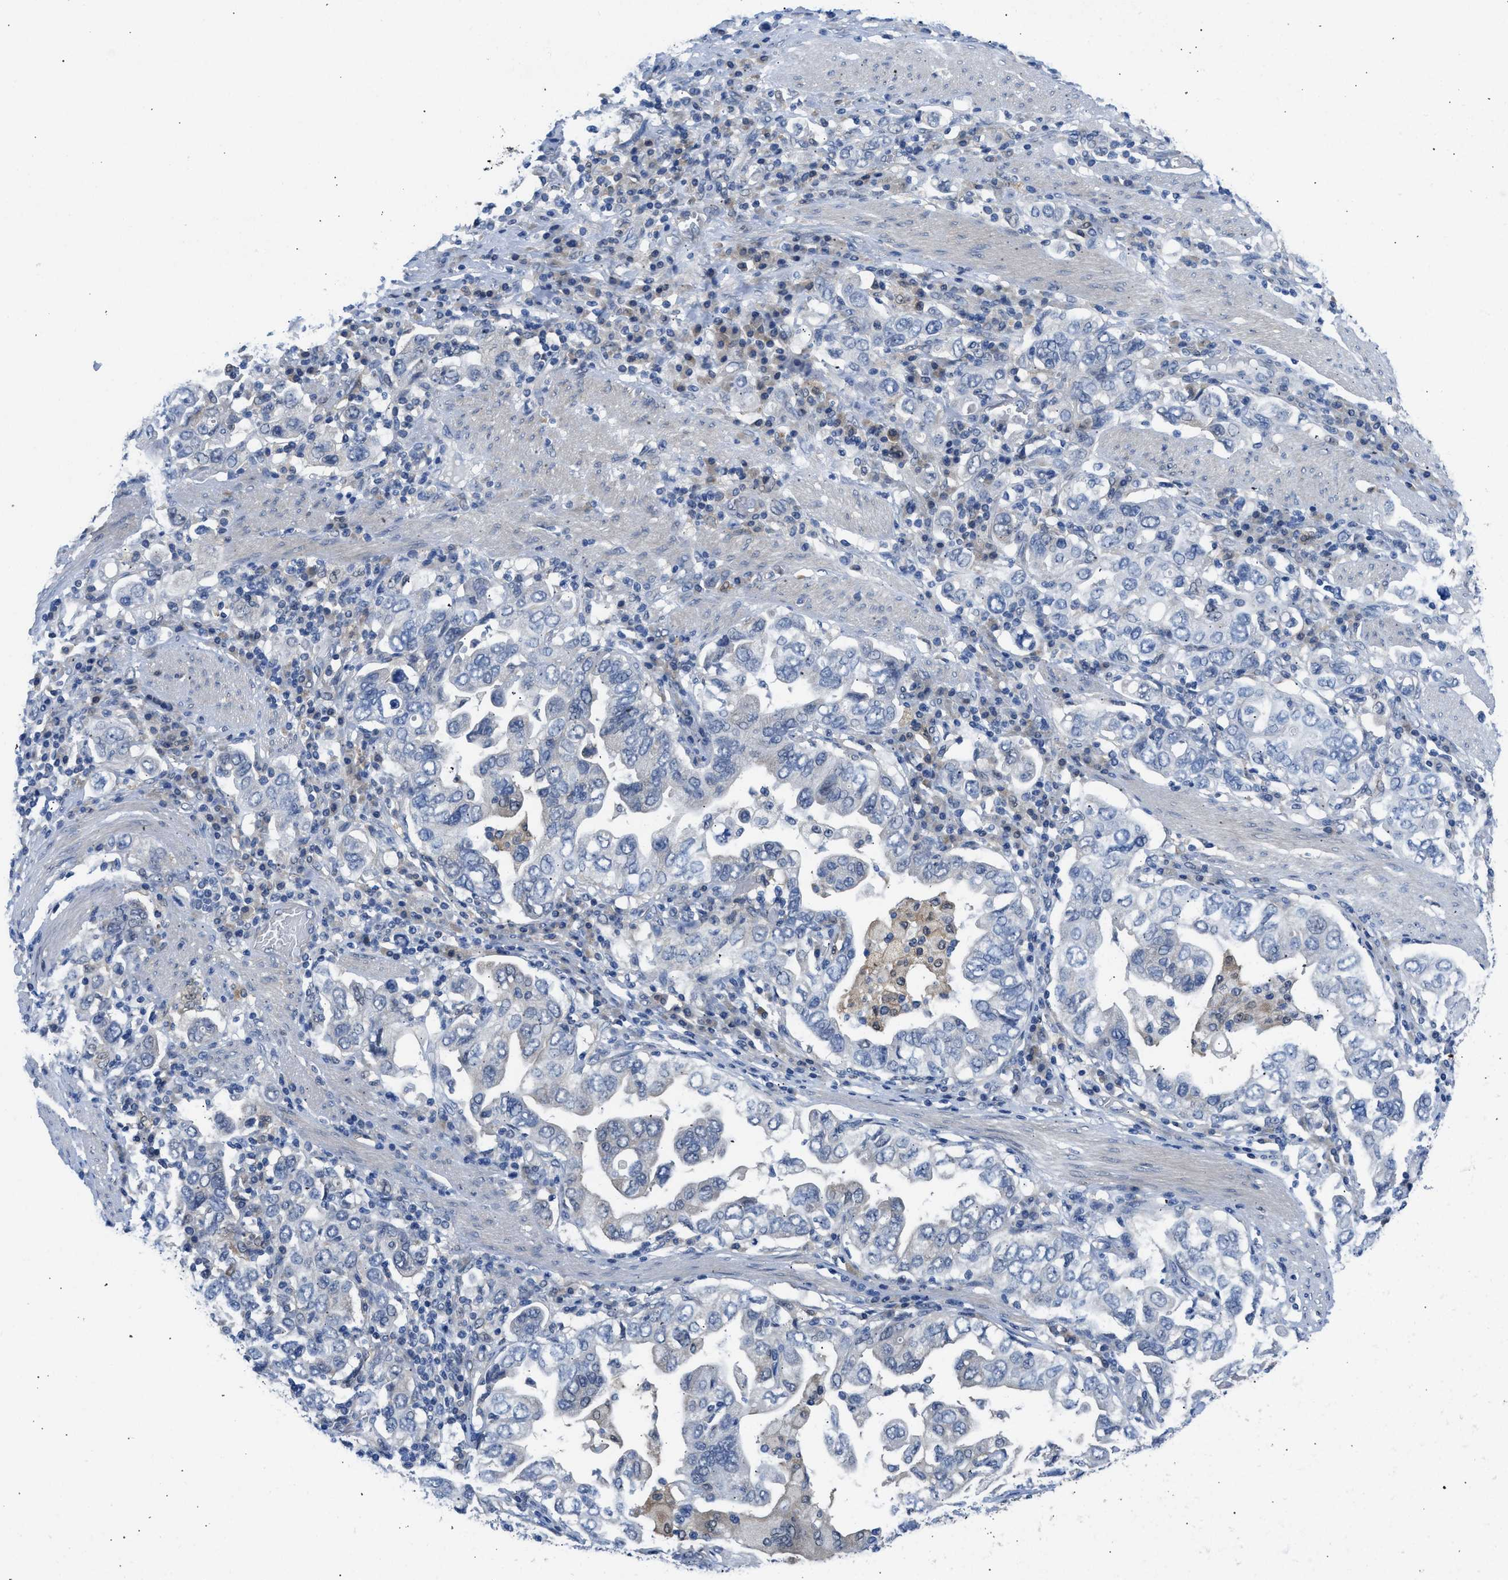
{"staining": {"intensity": "negative", "quantity": "none", "location": "none"}, "tissue": "stomach cancer", "cell_type": "Tumor cells", "image_type": "cancer", "snomed": [{"axis": "morphology", "description": "Adenocarcinoma, NOS"}, {"axis": "topography", "description": "Stomach, upper"}], "caption": "An immunohistochemistry (IHC) image of adenocarcinoma (stomach) is shown. There is no staining in tumor cells of adenocarcinoma (stomach).", "gene": "CBR1", "patient": {"sex": "male", "age": 62}}